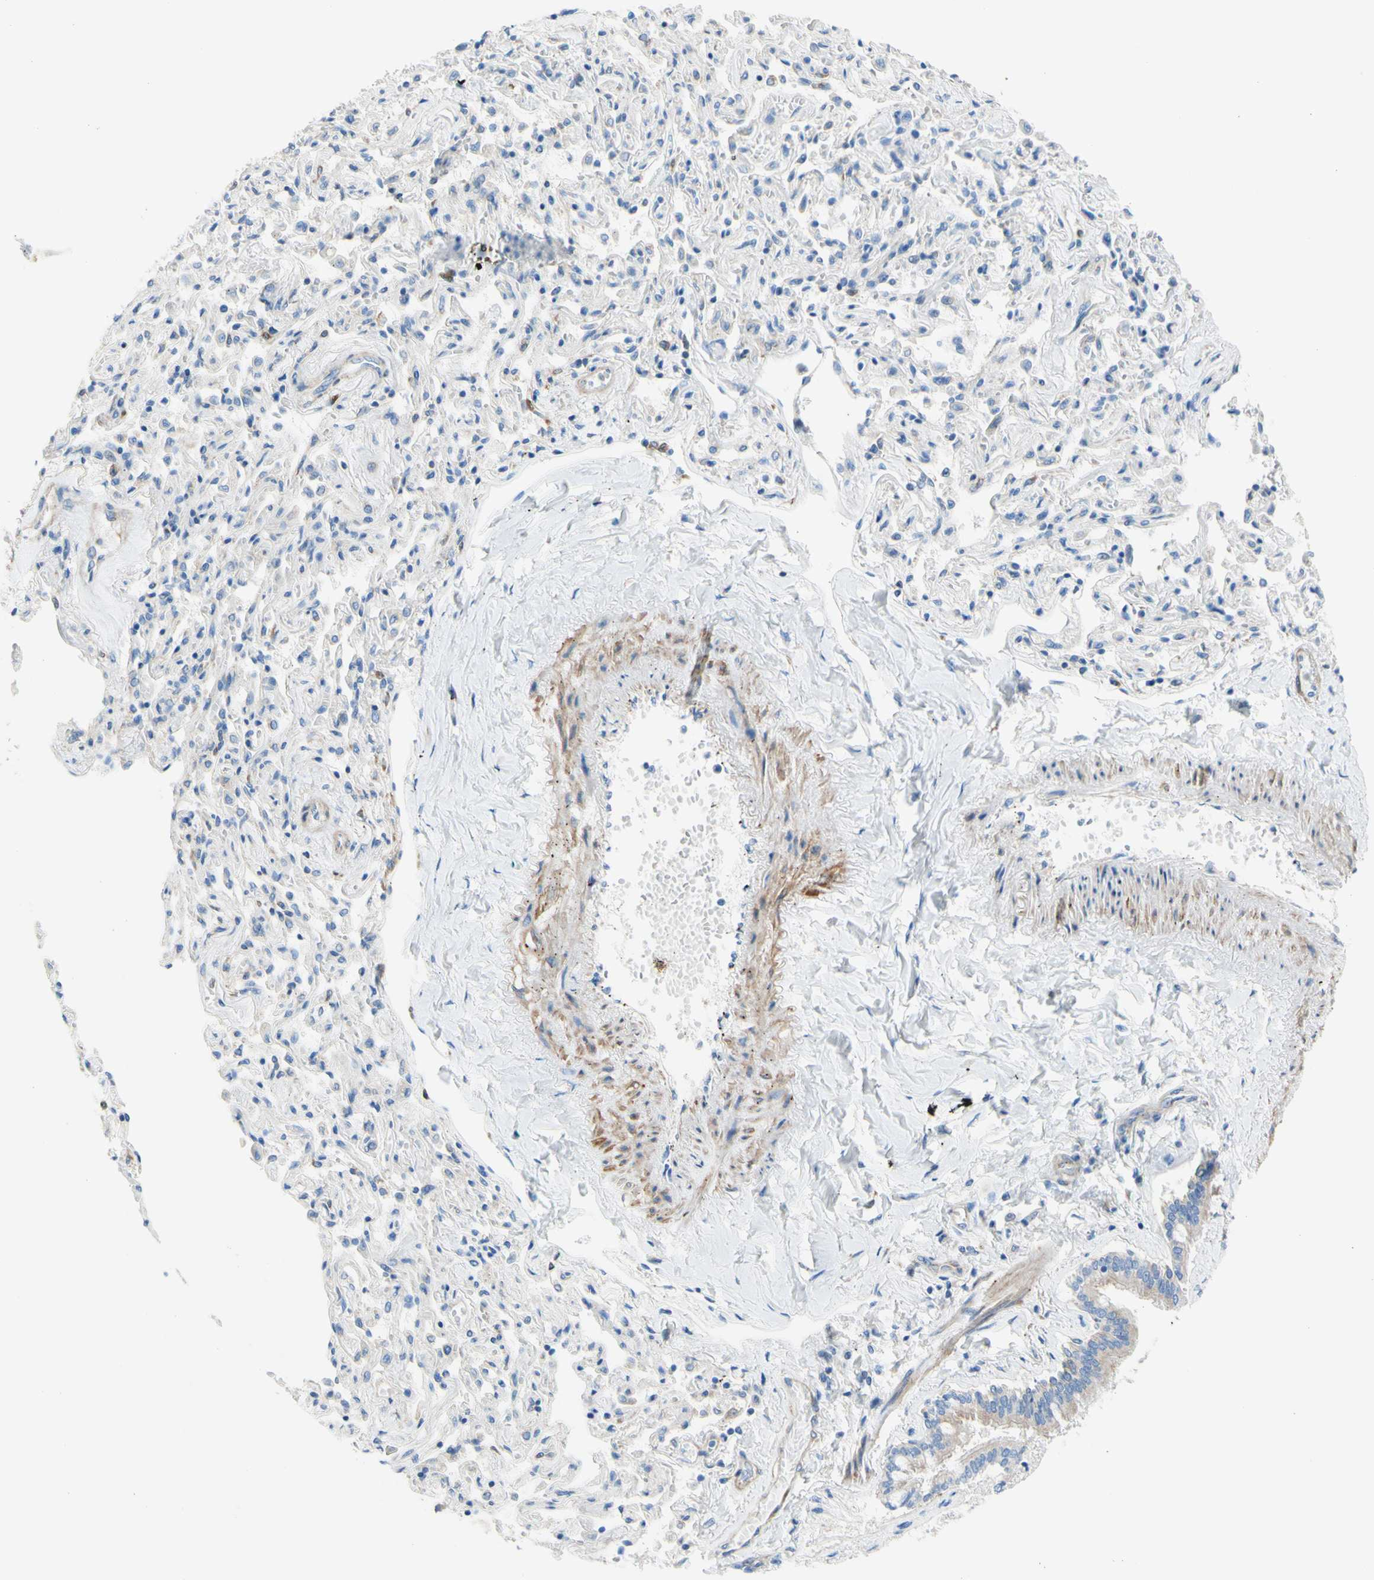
{"staining": {"intensity": "negative", "quantity": "none", "location": "none"}, "tissue": "bronchus", "cell_type": "Respiratory epithelial cells", "image_type": "normal", "snomed": [{"axis": "morphology", "description": "Normal tissue, NOS"}, {"axis": "topography", "description": "Bronchus"}, {"axis": "topography", "description": "Lung"}], "caption": "Human bronchus stained for a protein using immunohistochemistry (IHC) shows no expression in respiratory epithelial cells.", "gene": "RETREG2", "patient": {"sex": "male", "age": 64}}